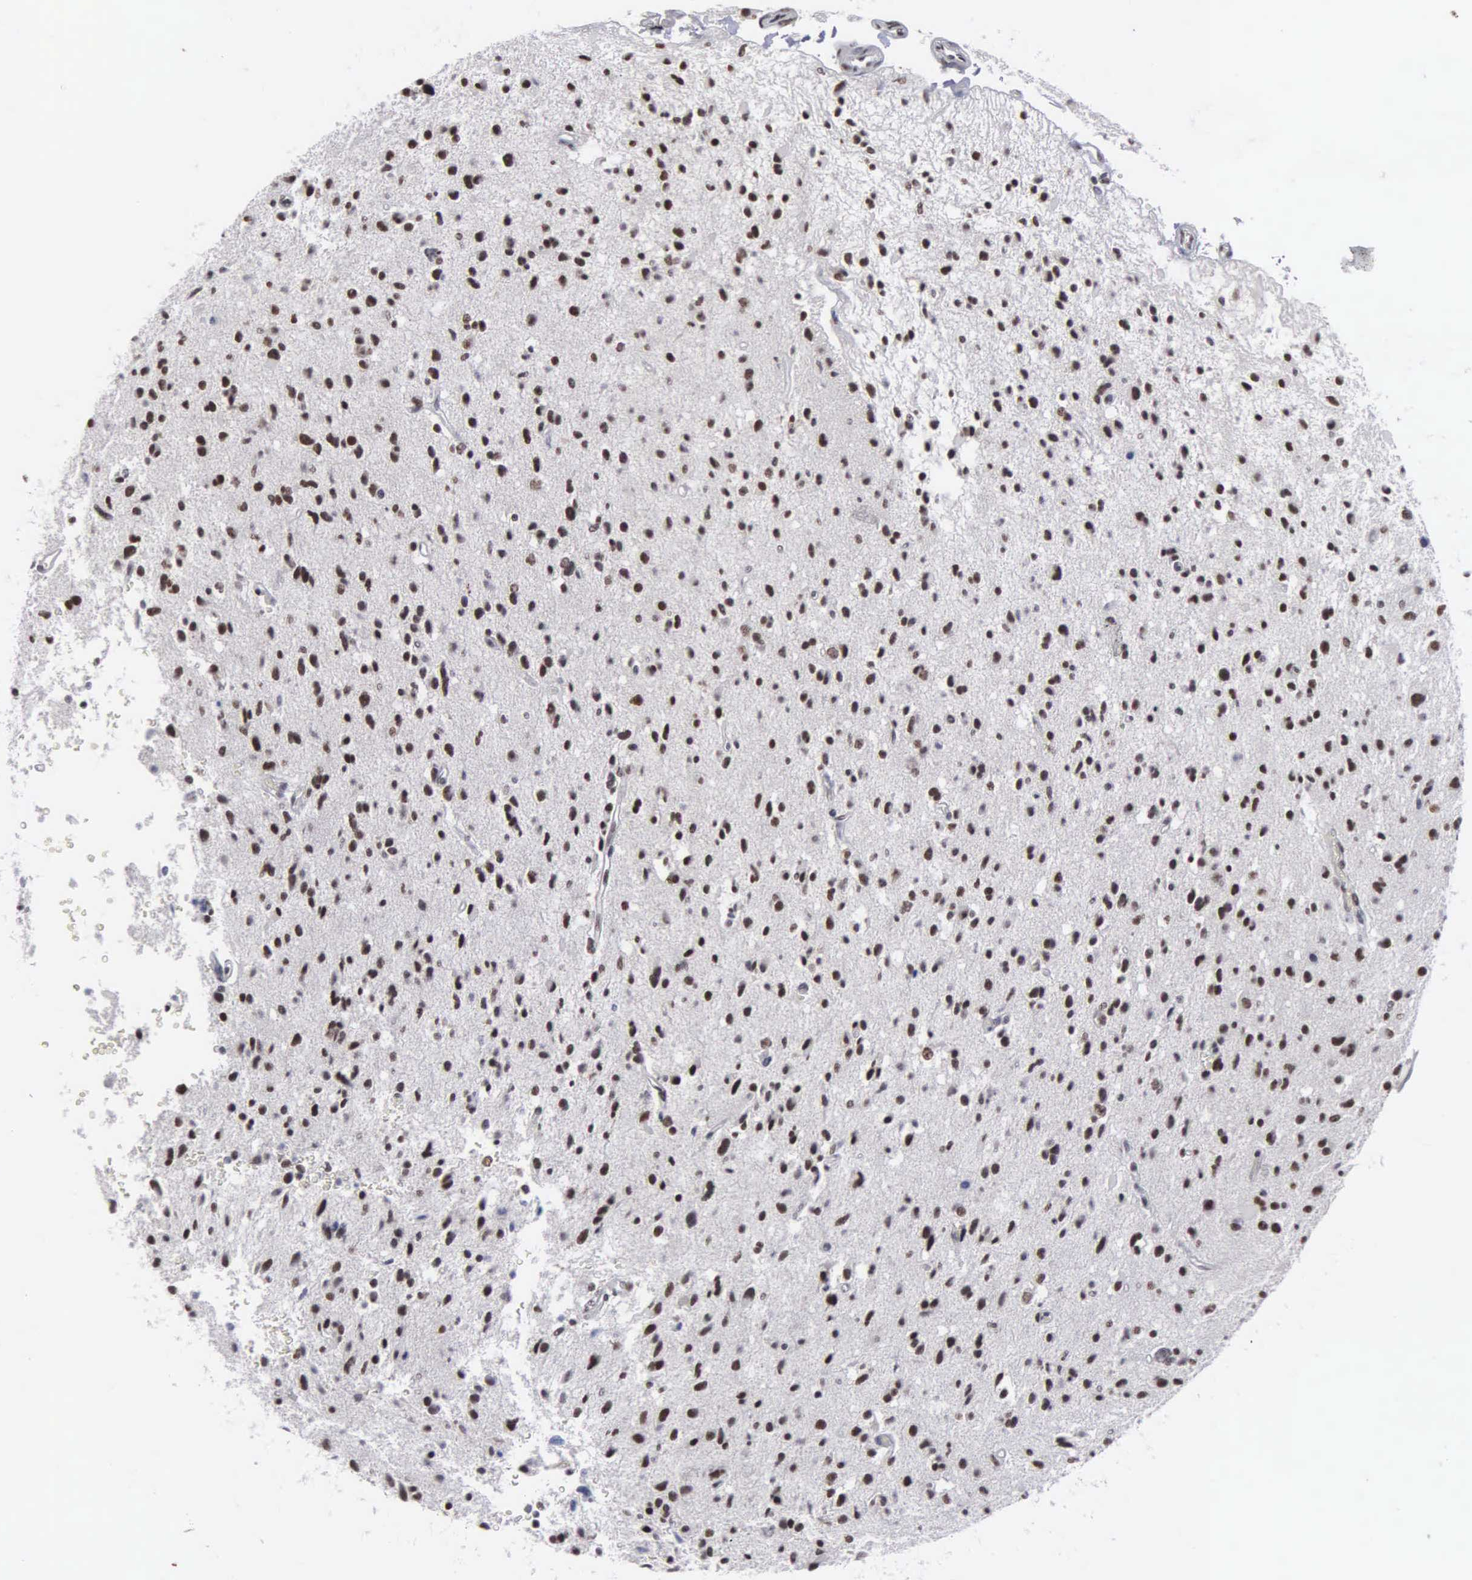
{"staining": {"intensity": "moderate", "quantity": "25%-75%", "location": "nuclear"}, "tissue": "glioma", "cell_type": "Tumor cells", "image_type": "cancer", "snomed": [{"axis": "morphology", "description": "Glioma, malignant, Low grade"}, {"axis": "topography", "description": "Brain"}], "caption": "Immunohistochemistry photomicrograph of glioma stained for a protein (brown), which shows medium levels of moderate nuclear positivity in approximately 25%-75% of tumor cells.", "gene": "KIAA0586", "patient": {"sex": "female", "age": 46}}